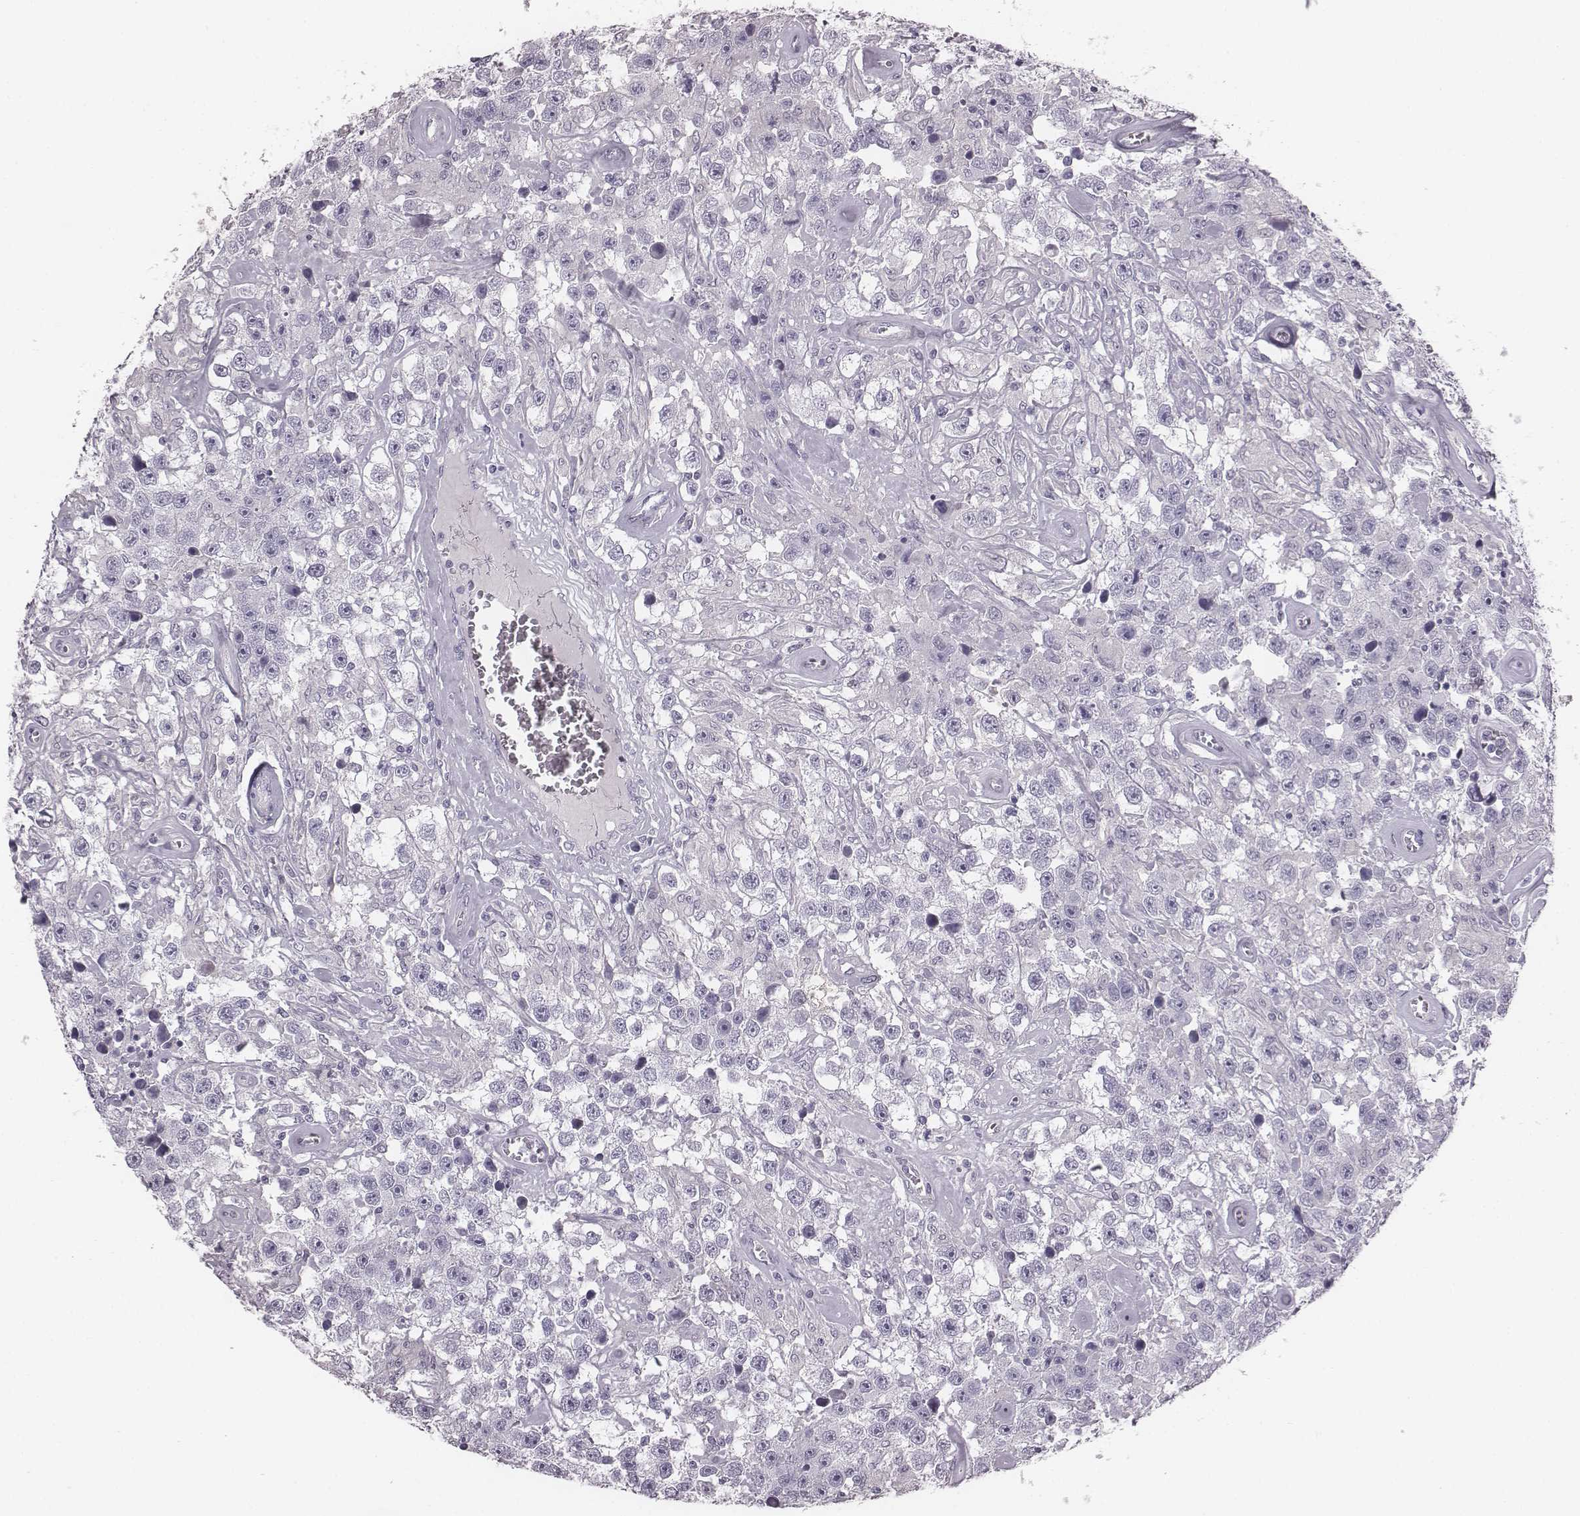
{"staining": {"intensity": "negative", "quantity": "none", "location": "none"}, "tissue": "testis cancer", "cell_type": "Tumor cells", "image_type": "cancer", "snomed": [{"axis": "morphology", "description": "Seminoma, NOS"}, {"axis": "topography", "description": "Testis"}], "caption": "This is a photomicrograph of immunohistochemistry (IHC) staining of testis cancer (seminoma), which shows no expression in tumor cells.", "gene": "PDE8B", "patient": {"sex": "male", "age": 43}}